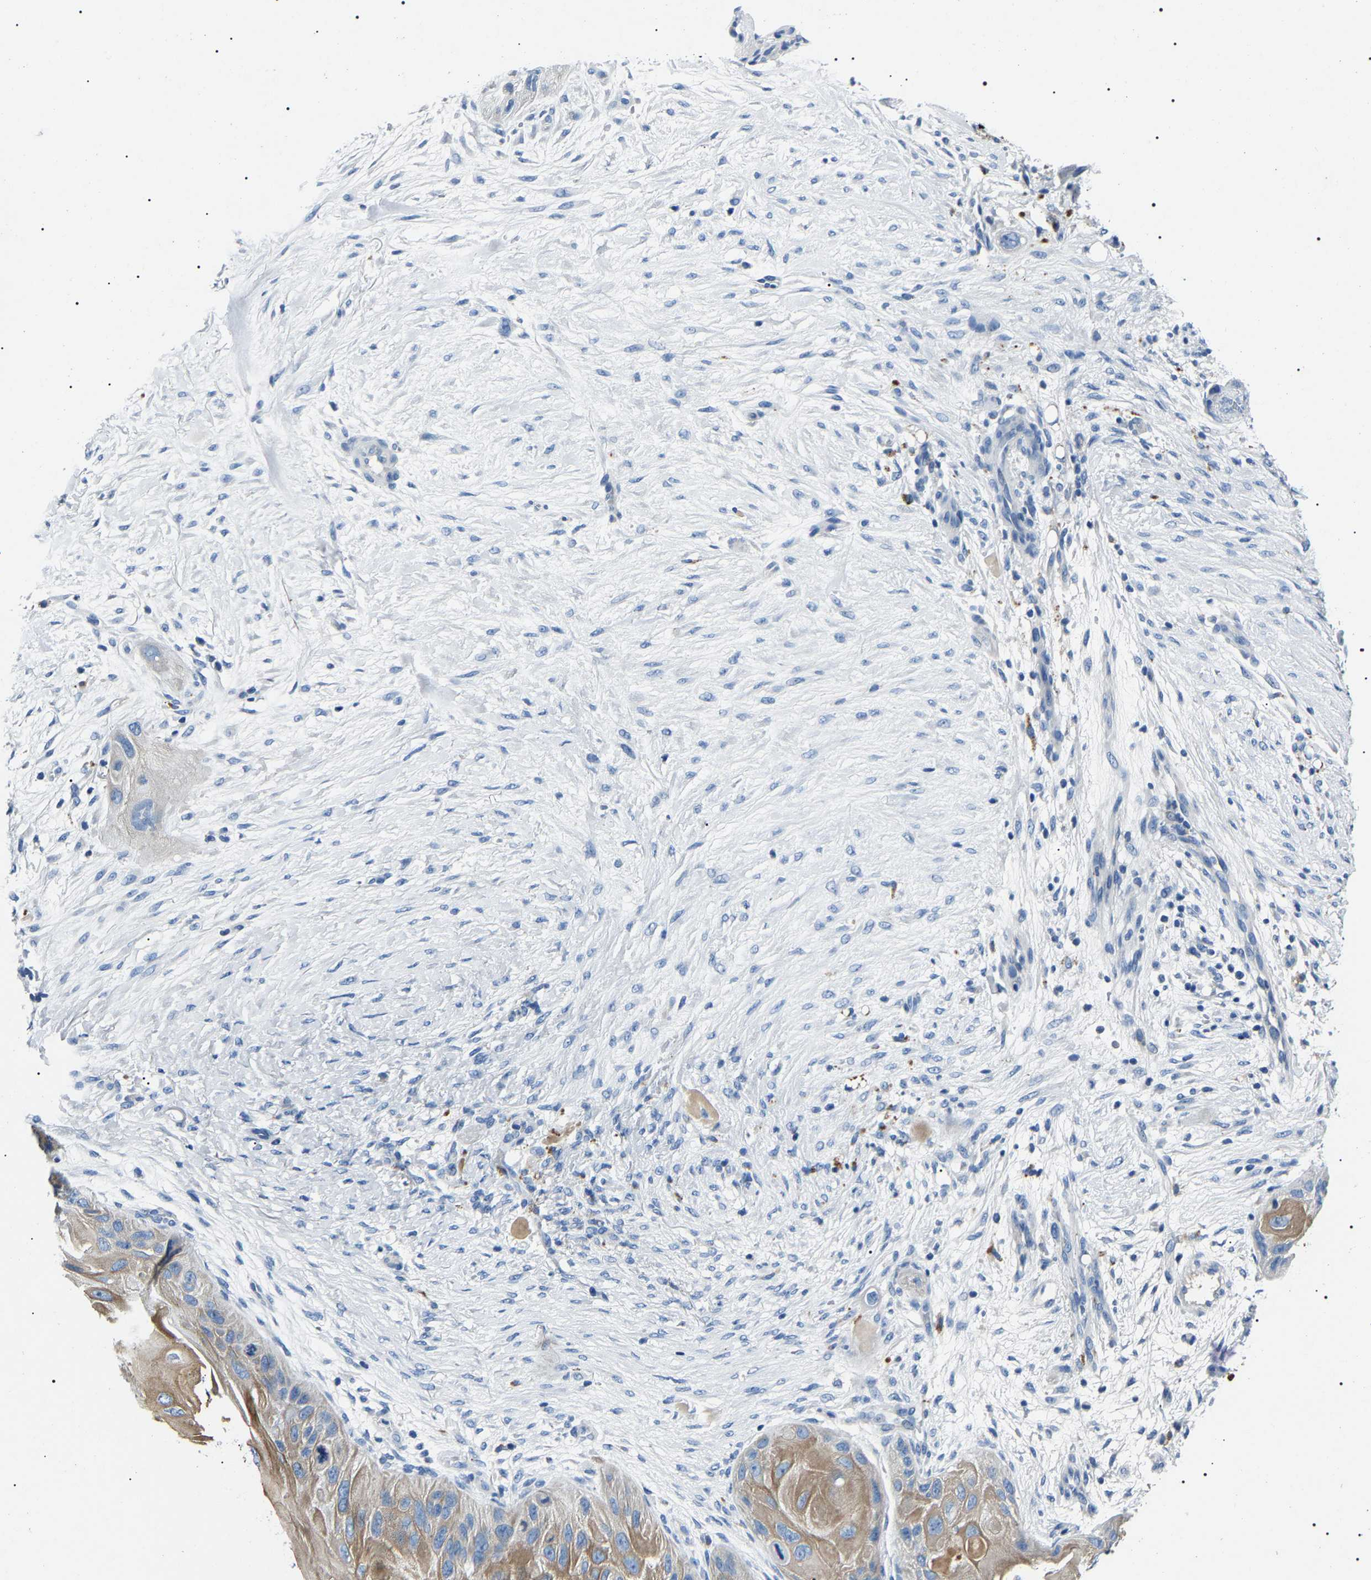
{"staining": {"intensity": "moderate", "quantity": "<25%", "location": "cytoplasmic/membranous"}, "tissue": "skin cancer", "cell_type": "Tumor cells", "image_type": "cancer", "snomed": [{"axis": "morphology", "description": "Squamous cell carcinoma, NOS"}, {"axis": "topography", "description": "Skin"}], "caption": "Moderate cytoplasmic/membranous protein positivity is present in approximately <25% of tumor cells in squamous cell carcinoma (skin).", "gene": "KLK15", "patient": {"sex": "female", "age": 77}}